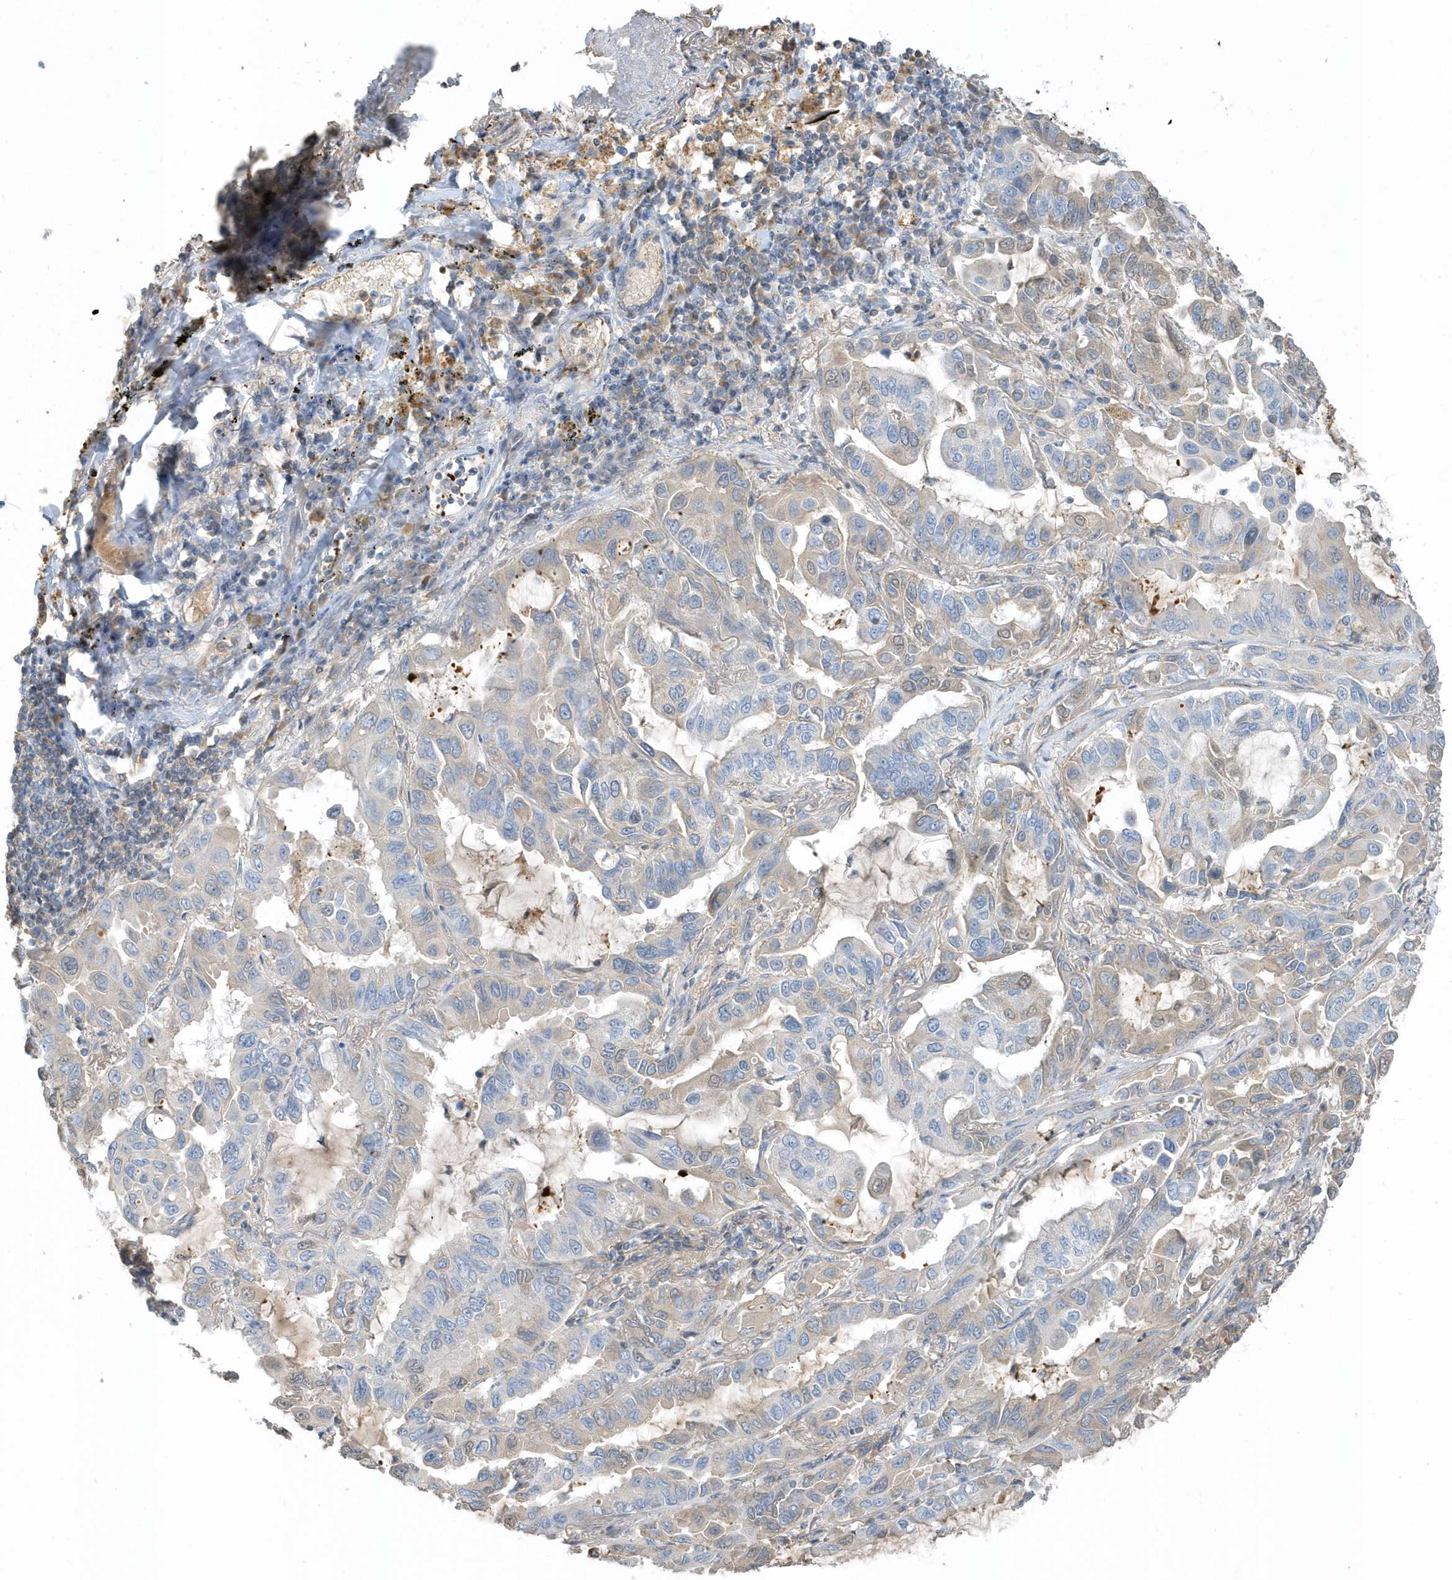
{"staining": {"intensity": "weak", "quantity": "<25%", "location": "cytoplasmic/membranous"}, "tissue": "lung cancer", "cell_type": "Tumor cells", "image_type": "cancer", "snomed": [{"axis": "morphology", "description": "Adenocarcinoma, NOS"}, {"axis": "topography", "description": "Lung"}], "caption": "This is an IHC photomicrograph of lung cancer (adenocarcinoma). There is no positivity in tumor cells.", "gene": "USP53", "patient": {"sex": "male", "age": 64}}